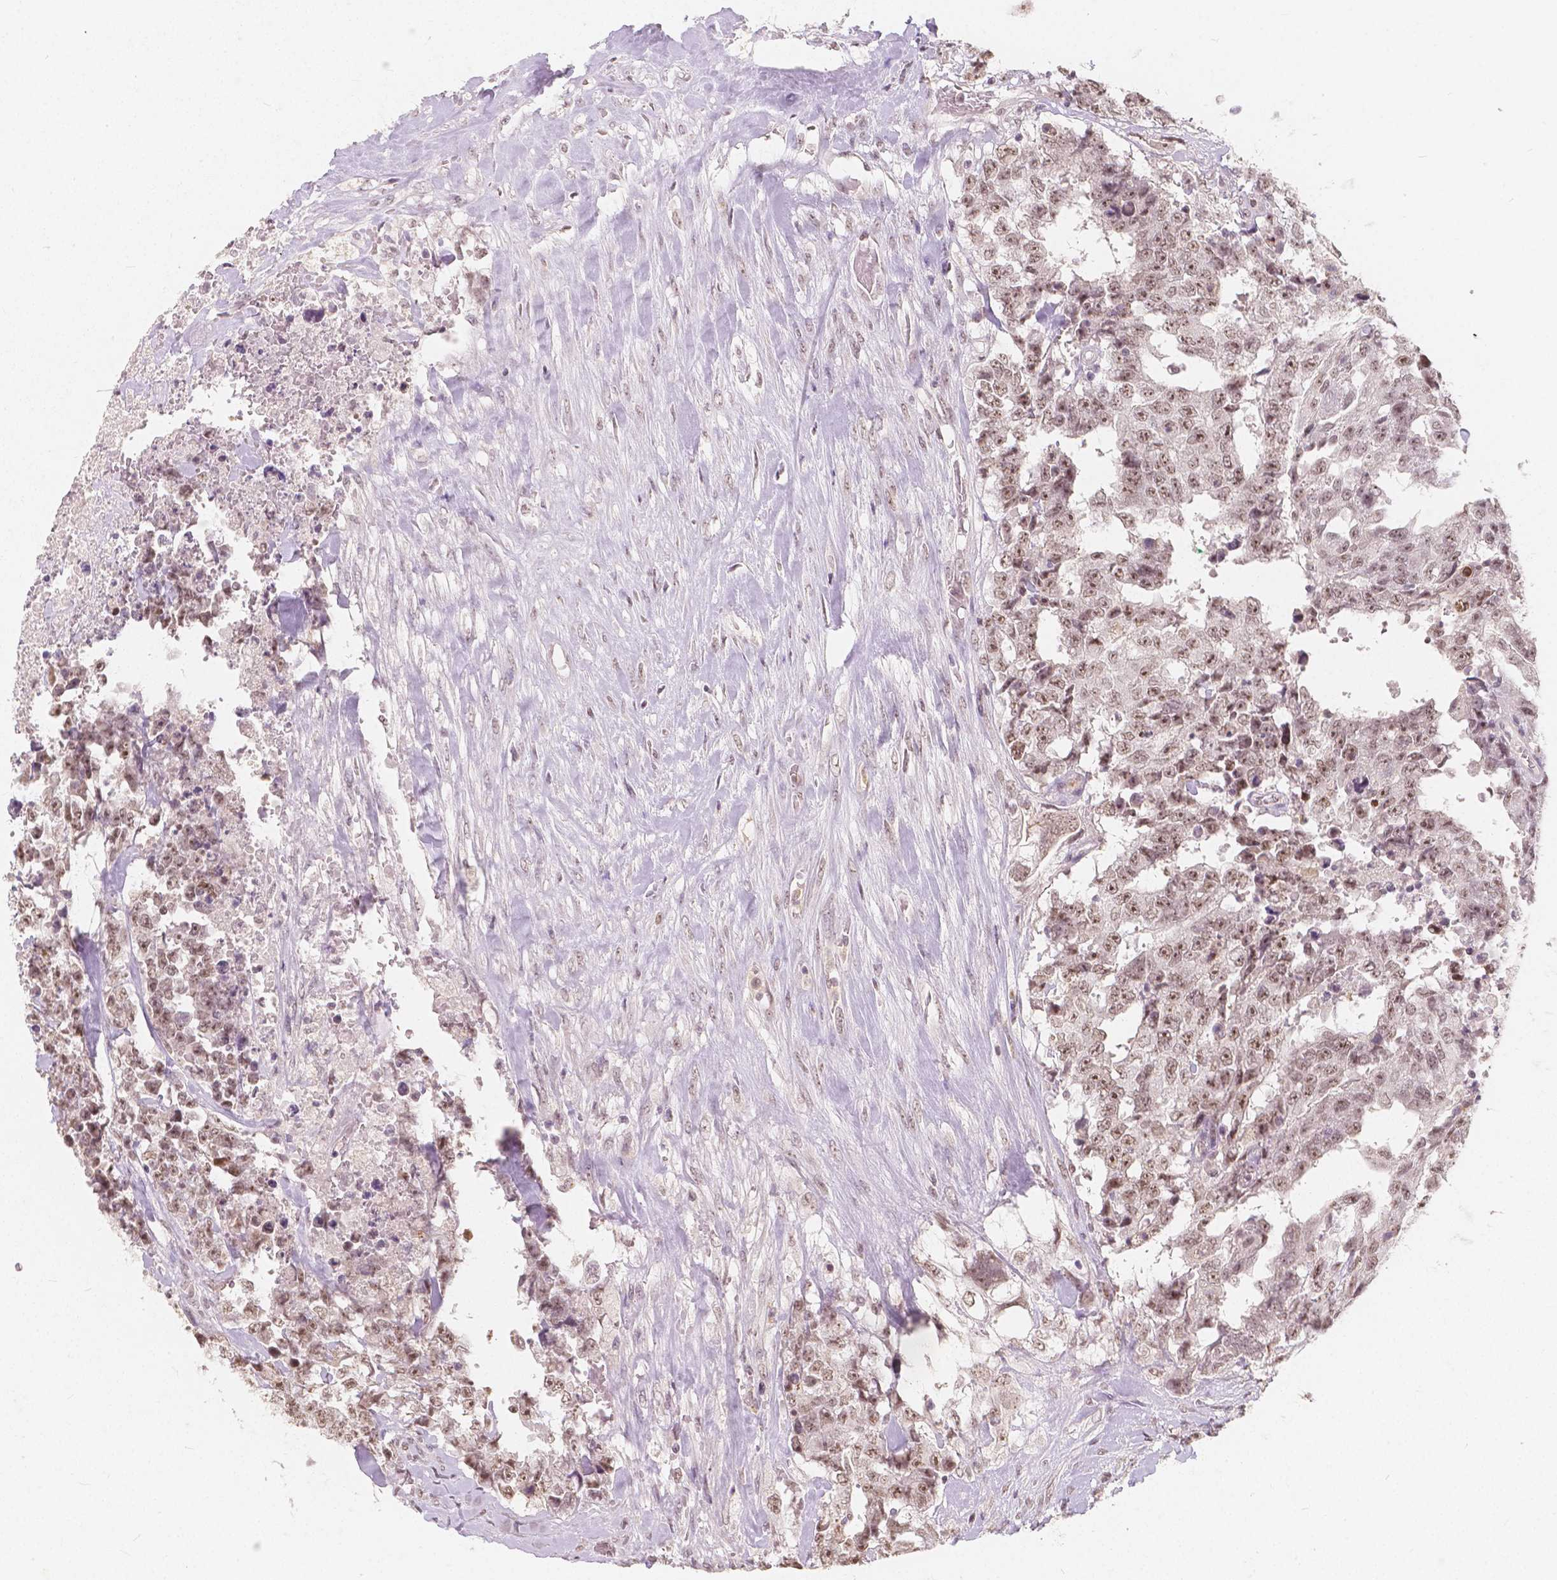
{"staining": {"intensity": "moderate", "quantity": ">75%", "location": "nuclear"}, "tissue": "testis cancer", "cell_type": "Tumor cells", "image_type": "cancer", "snomed": [{"axis": "morphology", "description": "Carcinoma, Embryonal, NOS"}, {"axis": "topography", "description": "Testis"}], "caption": "Immunohistochemistry (IHC) image of testis cancer stained for a protein (brown), which shows medium levels of moderate nuclear positivity in approximately >75% of tumor cells.", "gene": "NOLC1", "patient": {"sex": "male", "age": 24}}